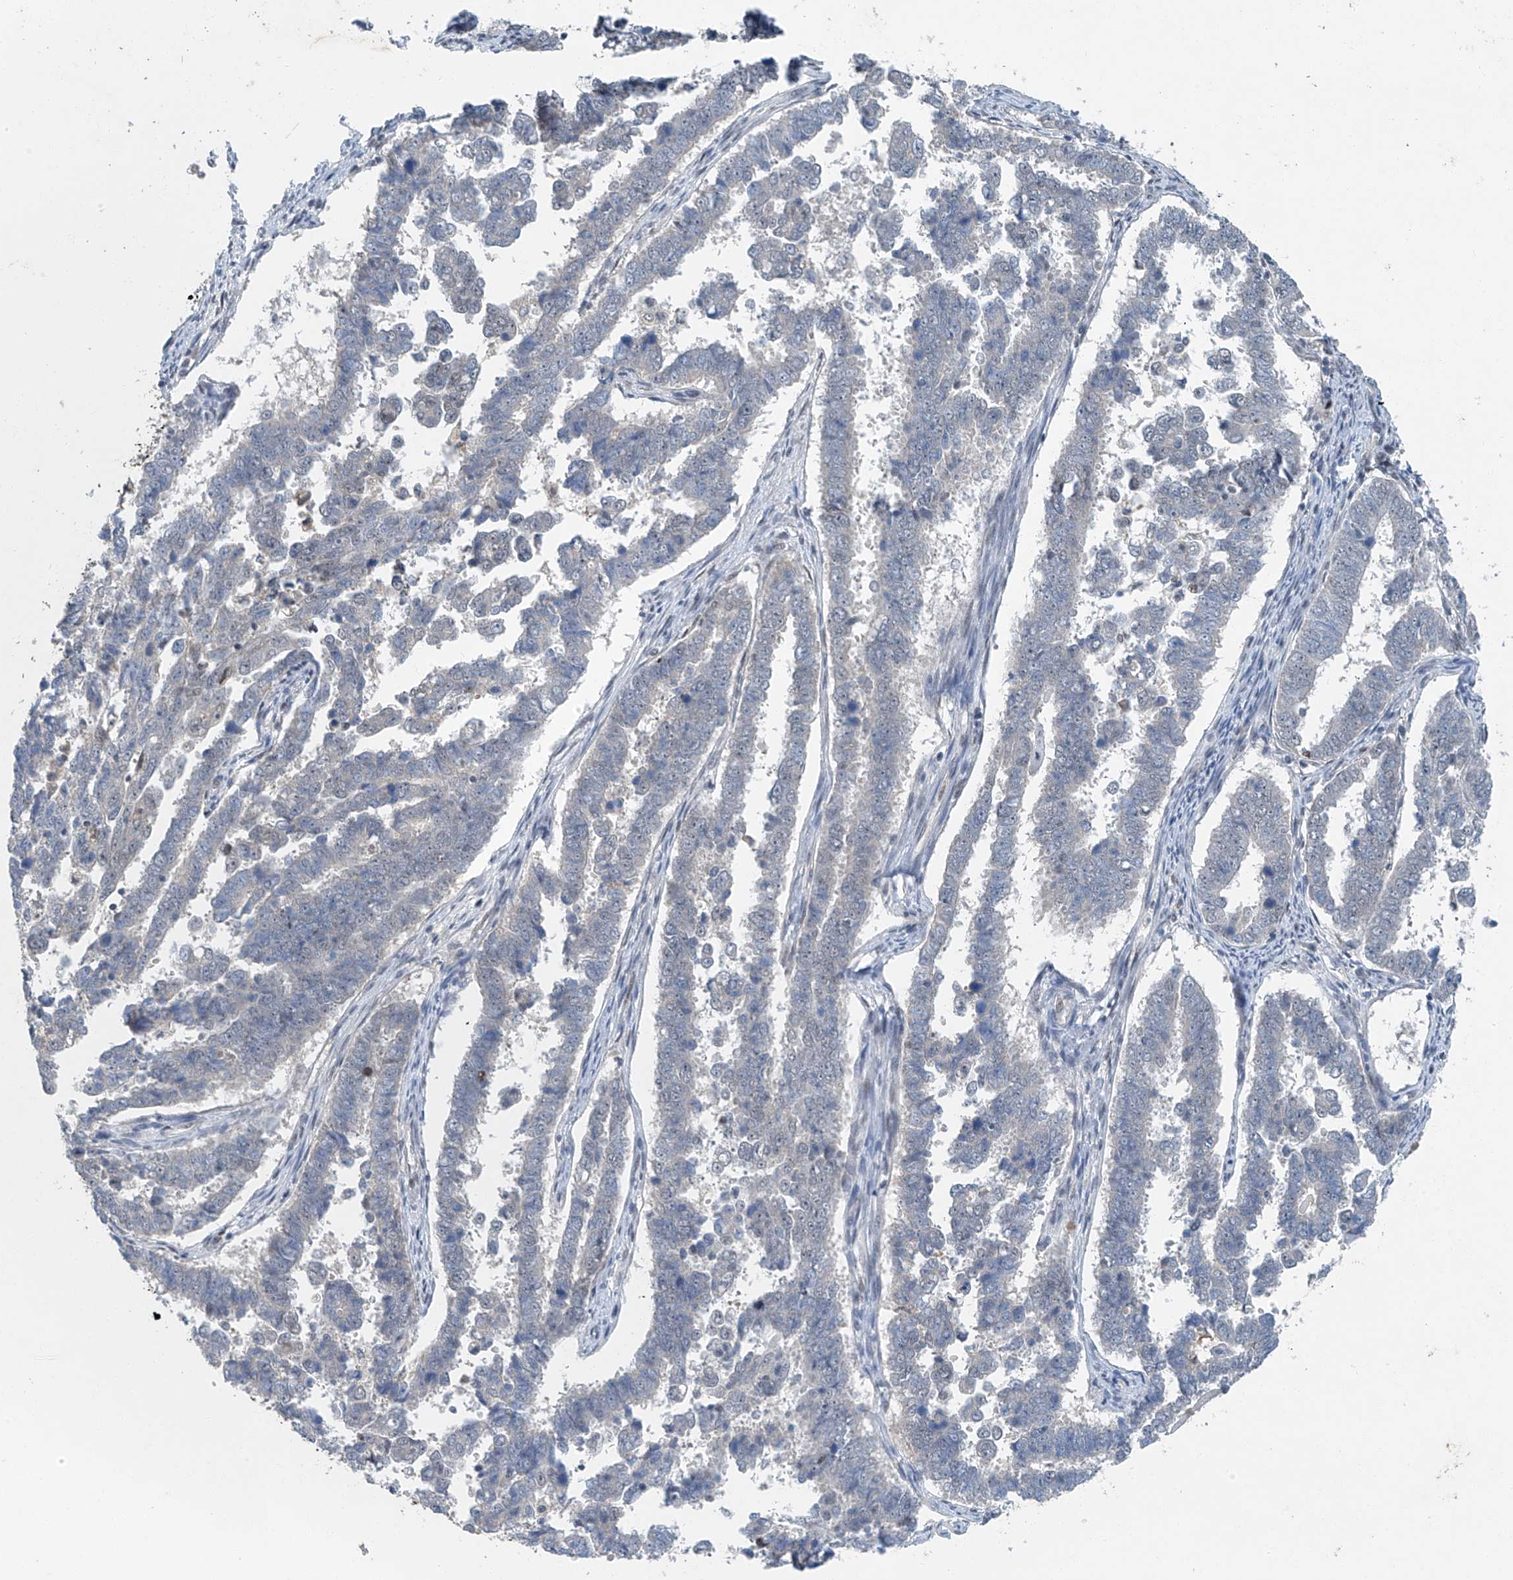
{"staining": {"intensity": "negative", "quantity": "none", "location": "none"}, "tissue": "endometrial cancer", "cell_type": "Tumor cells", "image_type": "cancer", "snomed": [{"axis": "morphology", "description": "Adenocarcinoma, NOS"}, {"axis": "topography", "description": "Endometrium"}], "caption": "DAB immunohistochemical staining of human adenocarcinoma (endometrial) displays no significant staining in tumor cells.", "gene": "TAF8", "patient": {"sex": "female", "age": 75}}